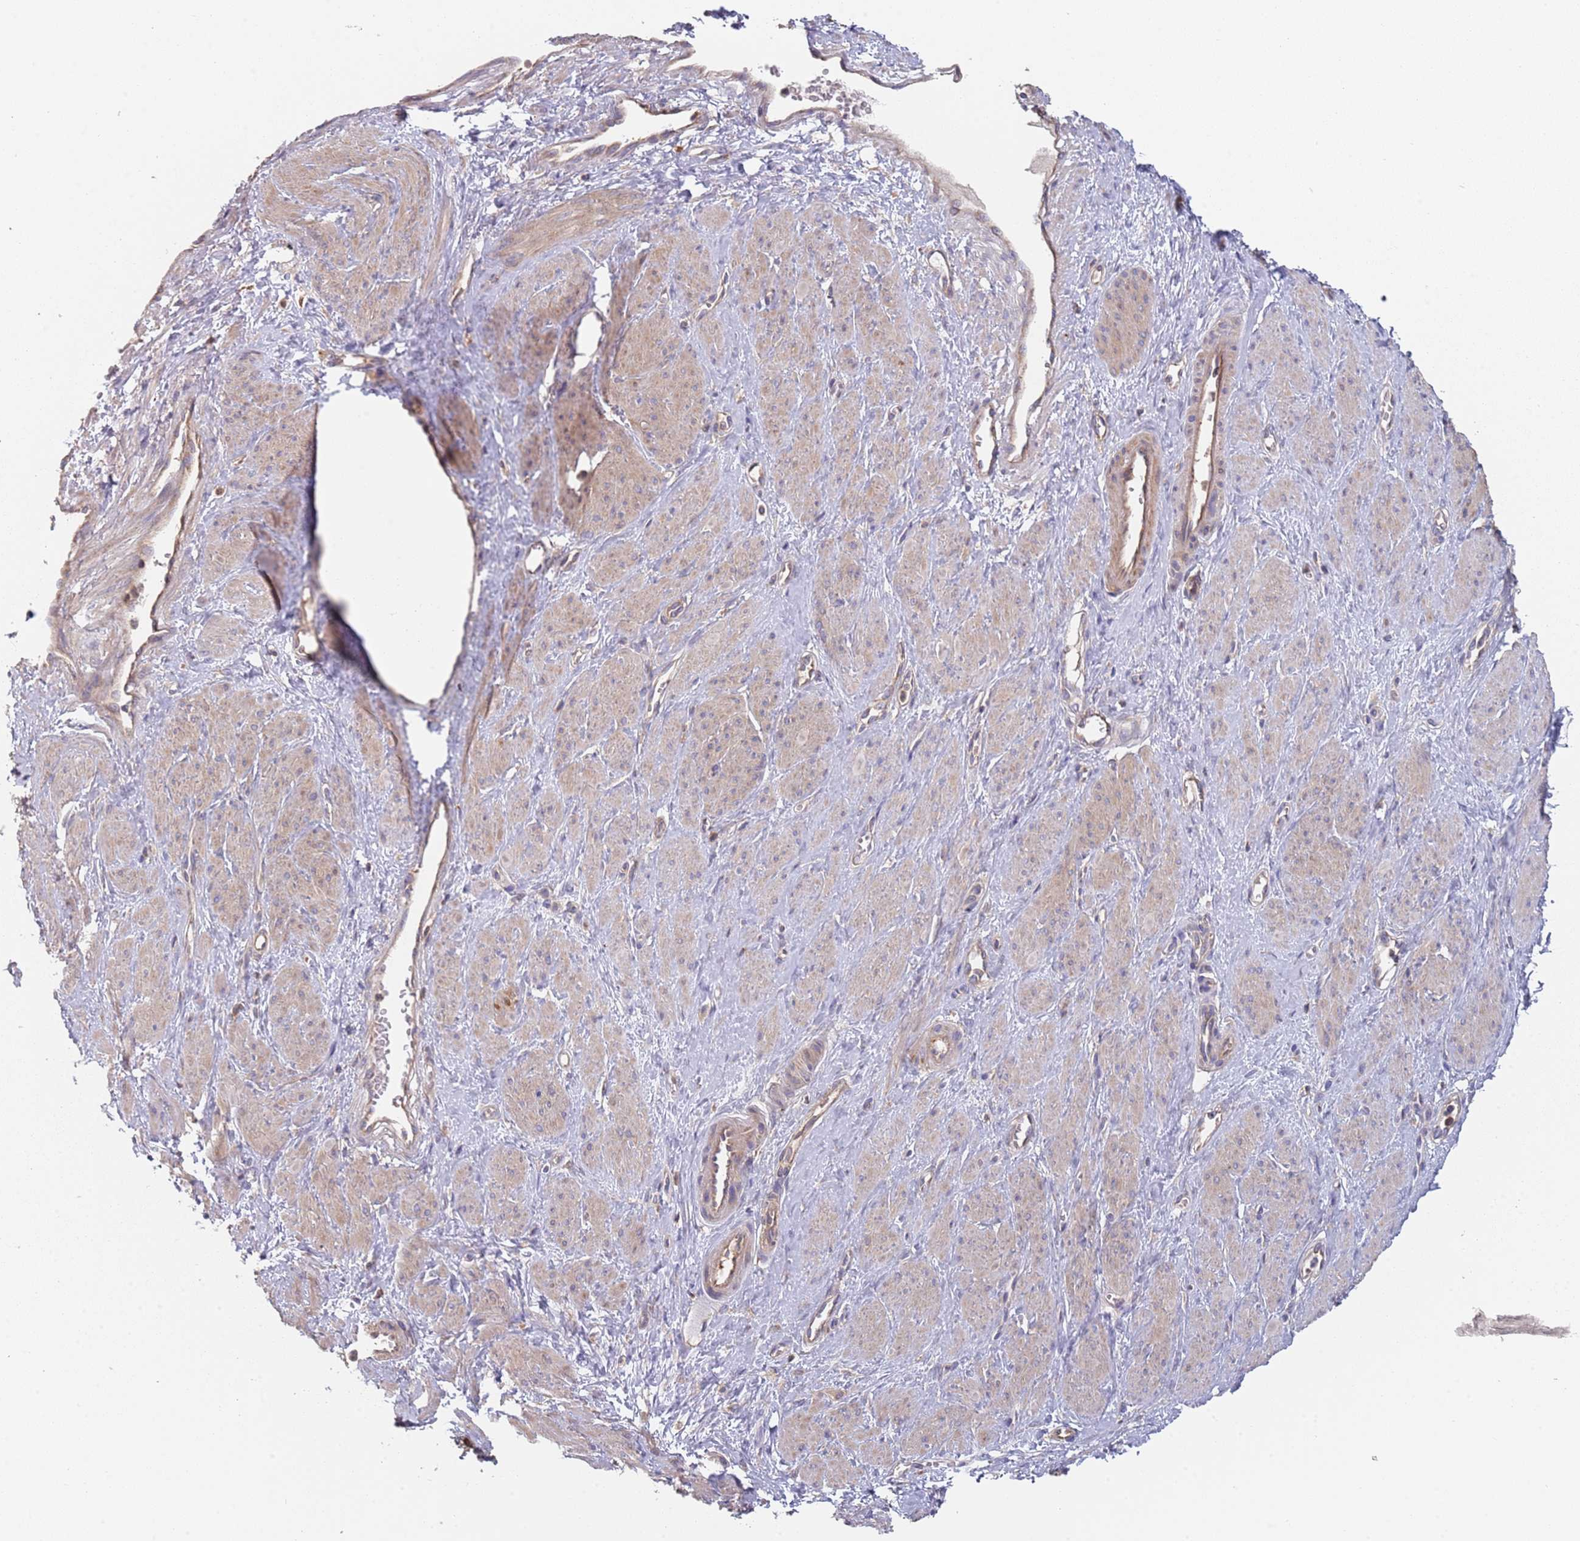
{"staining": {"intensity": "weak", "quantity": "25%-75%", "location": "cytoplasmic/membranous"}, "tissue": "smooth muscle", "cell_type": "Smooth muscle cells", "image_type": "normal", "snomed": [{"axis": "morphology", "description": "Normal tissue, NOS"}, {"axis": "topography", "description": "Smooth muscle"}, {"axis": "topography", "description": "Uterus"}], "caption": "Smooth muscle cells display low levels of weak cytoplasmic/membranous positivity in approximately 25%-75% of cells in normal human smooth muscle.", "gene": "GDI1", "patient": {"sex": "female", "age": 39}}